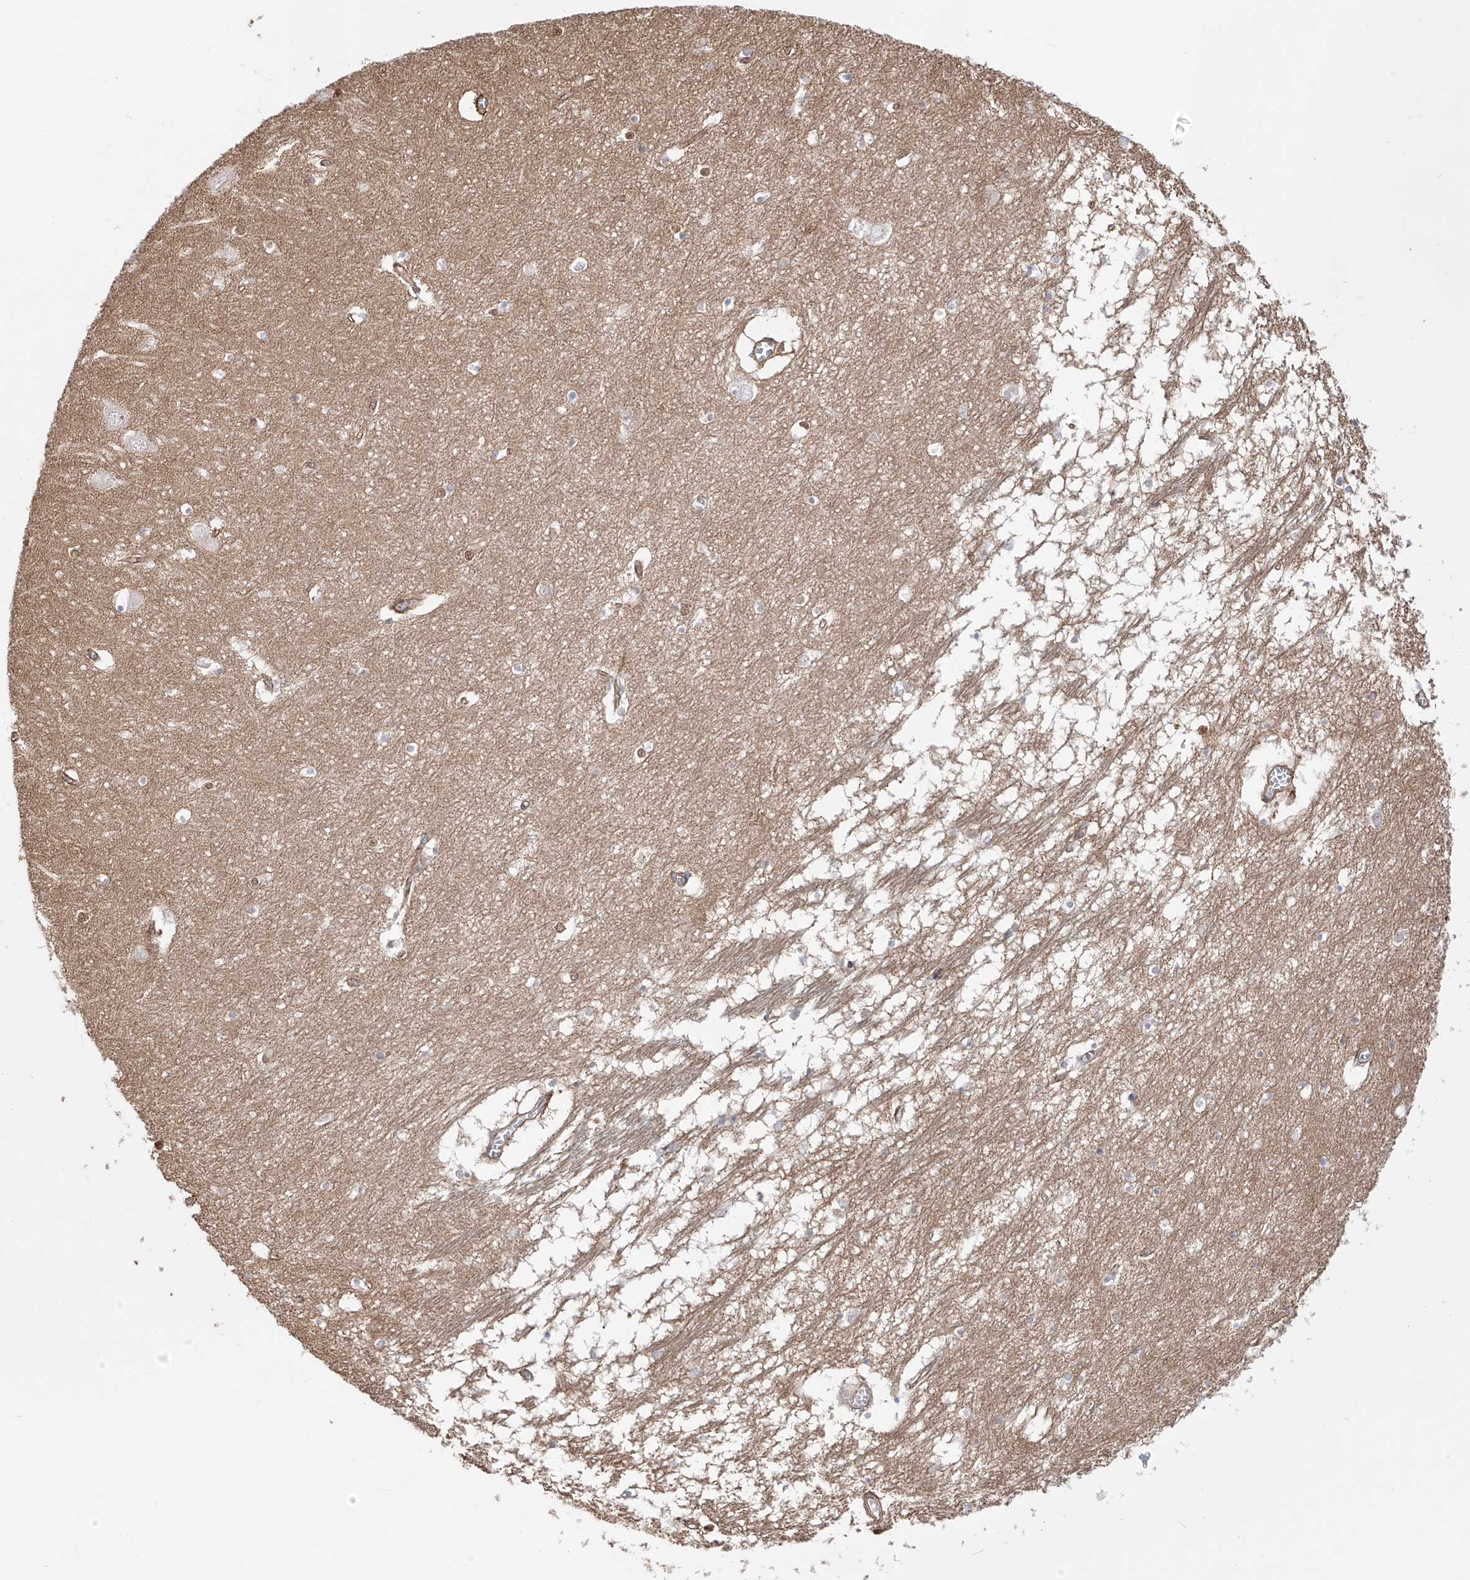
{"staining": {"intensity": "negative", "quantity": "none", "location": "none"}, "tissue": "hippocampus", "cell_type": "Glial cells", "image_type": "normal", "snomed": [{"axis": "morphology", "description": "Normal tissue, NOS"}, {"axis": "topography", "description": "Hippocampus"}], "caption": "The image displays no significant expression in glial cells of hippocampus.", "gene": "ZNF180", "patient": {"sex": "male", "age": 70}}